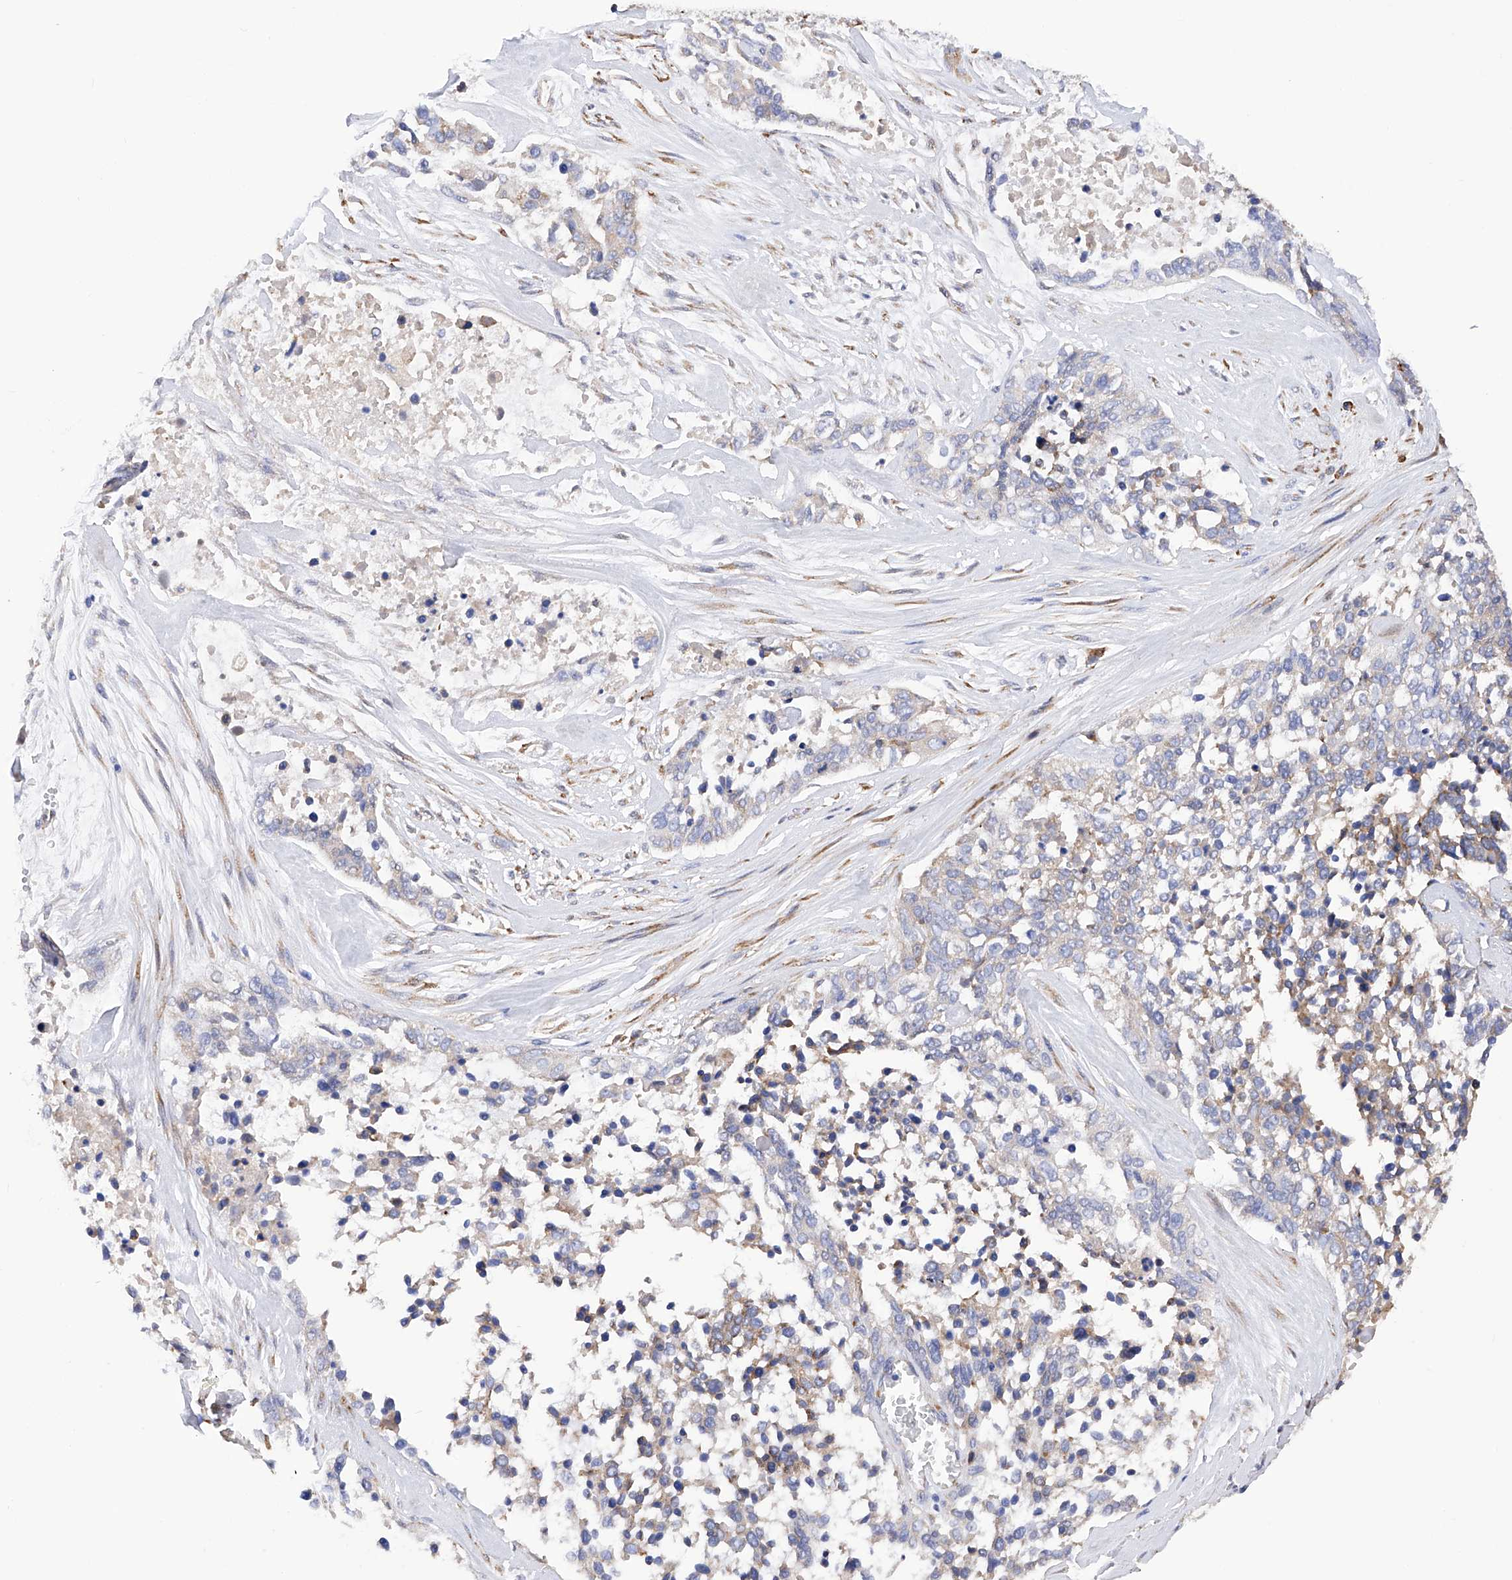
{"staining": {"intensity": "weak", "quantity": "25%-75%", "location": "cytoplasmic/membranous"}, "tissue": "ovarian cancer", "cell_type": "Tumor cells", "image_type": "cancer", "snomed": [{"axis": "morphology", "description": "Cystadenocarcinoma, serous, NOS"}, {"axis": "topography", "description": "Ovary"}], "caption": "This micrograph displays immunohistochemistry staining of human ovarian serous cystadenocarcinoma, with low weak cytoplasmic/membranous positivity in about 25%-75% of tumor cells.", "gene": "PDIA5", "patient": {"sex": "female", "age": 44}}